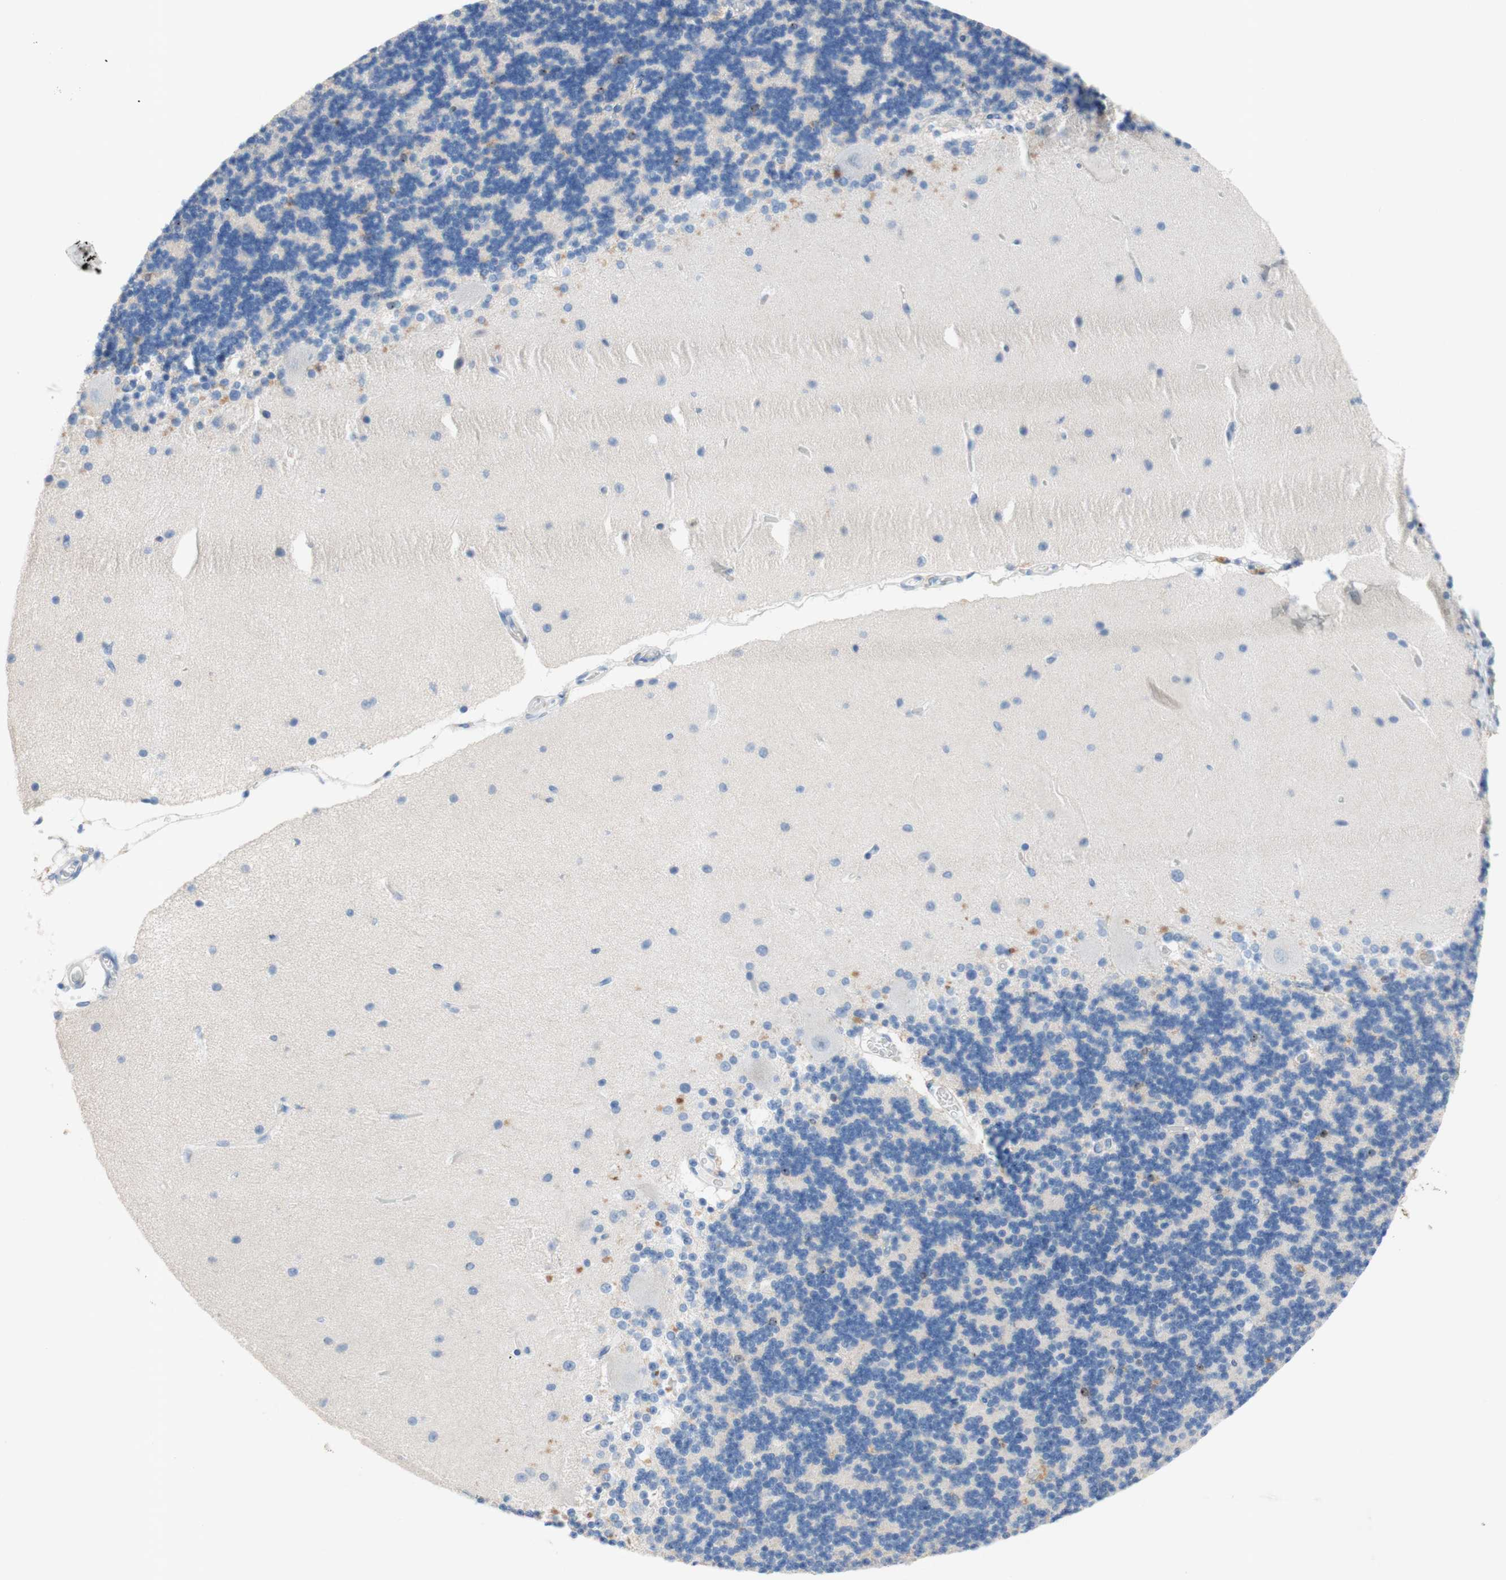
{"staining": {"intensity": "negative", "quantity": "none", "location": "none"}, "tissue": "cerebellum", "cell_type": "Cells in granular layer", "image_type": "normal", "snomed": [{"axis": "morphology", "description": "Normal tissue, NOS"}, {"axis": "topography", "description": "Cerebellum"}], "caption": "Immunohistochemistry of benign human cerebellum exhibits no staining in cells in granular layer. Nuclei are stained in blue.", "gene": "POLR2J3", "patient": {"sex": "female", "age": 54}}